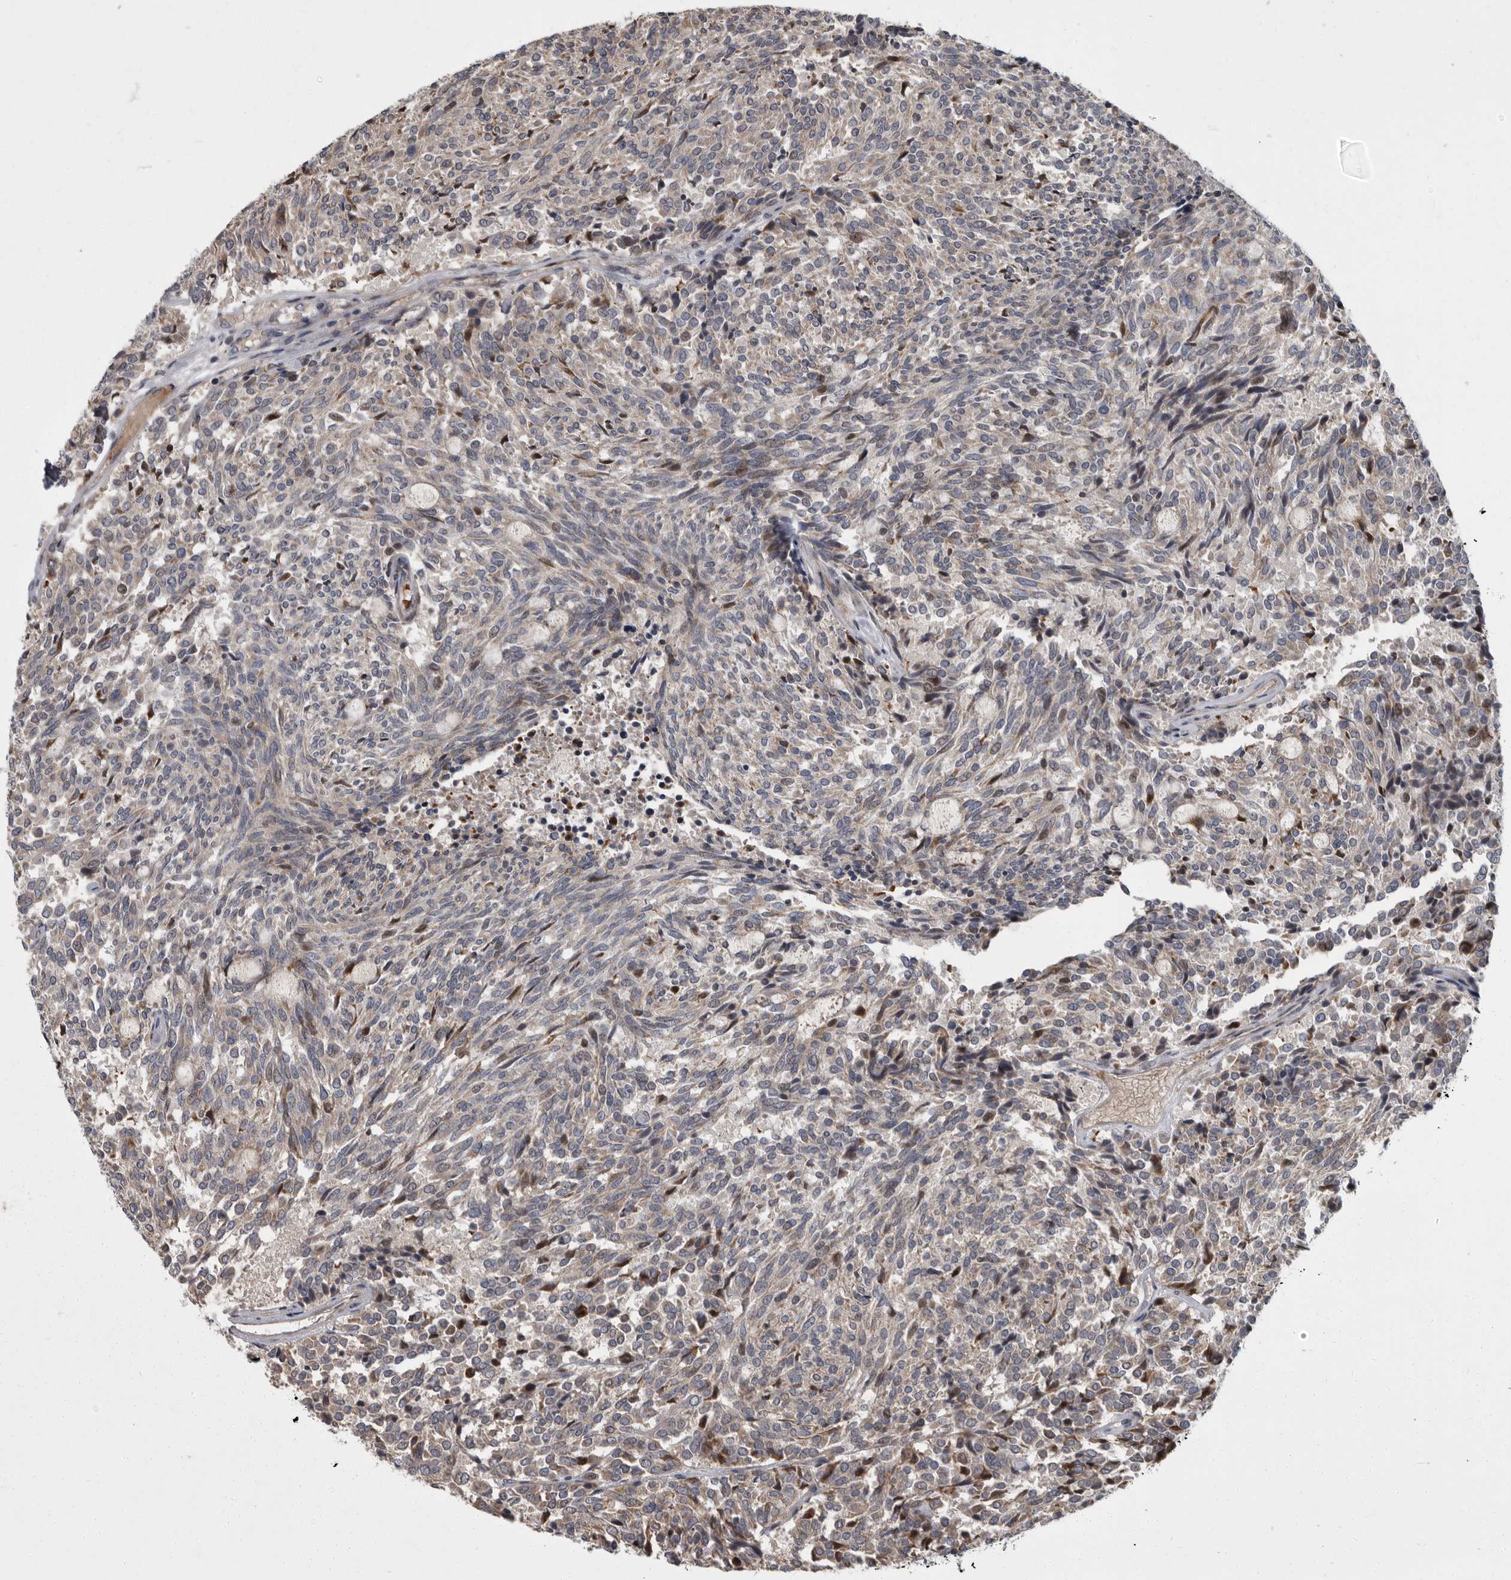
{"staining": {"intensity": "weak", "quantity": "<25%", "location": "cytoplasmic/membranous"}, "tissue": "carcinoid", "cell_type": "Tumor cells", "image_type": "cancer", "snomed": [{"axis": "morphology", "description": "Carcinoid, malignant, NOS"}, {"axis": "topography", "description": "Pancreas"}], "caption": "IHC image of carcinoid (malignant) stained for a protein (brown), which reveals no positivity in tumor cells.", "gene": "PDE7A", "patient": {"sex": "female", "age": 54}}